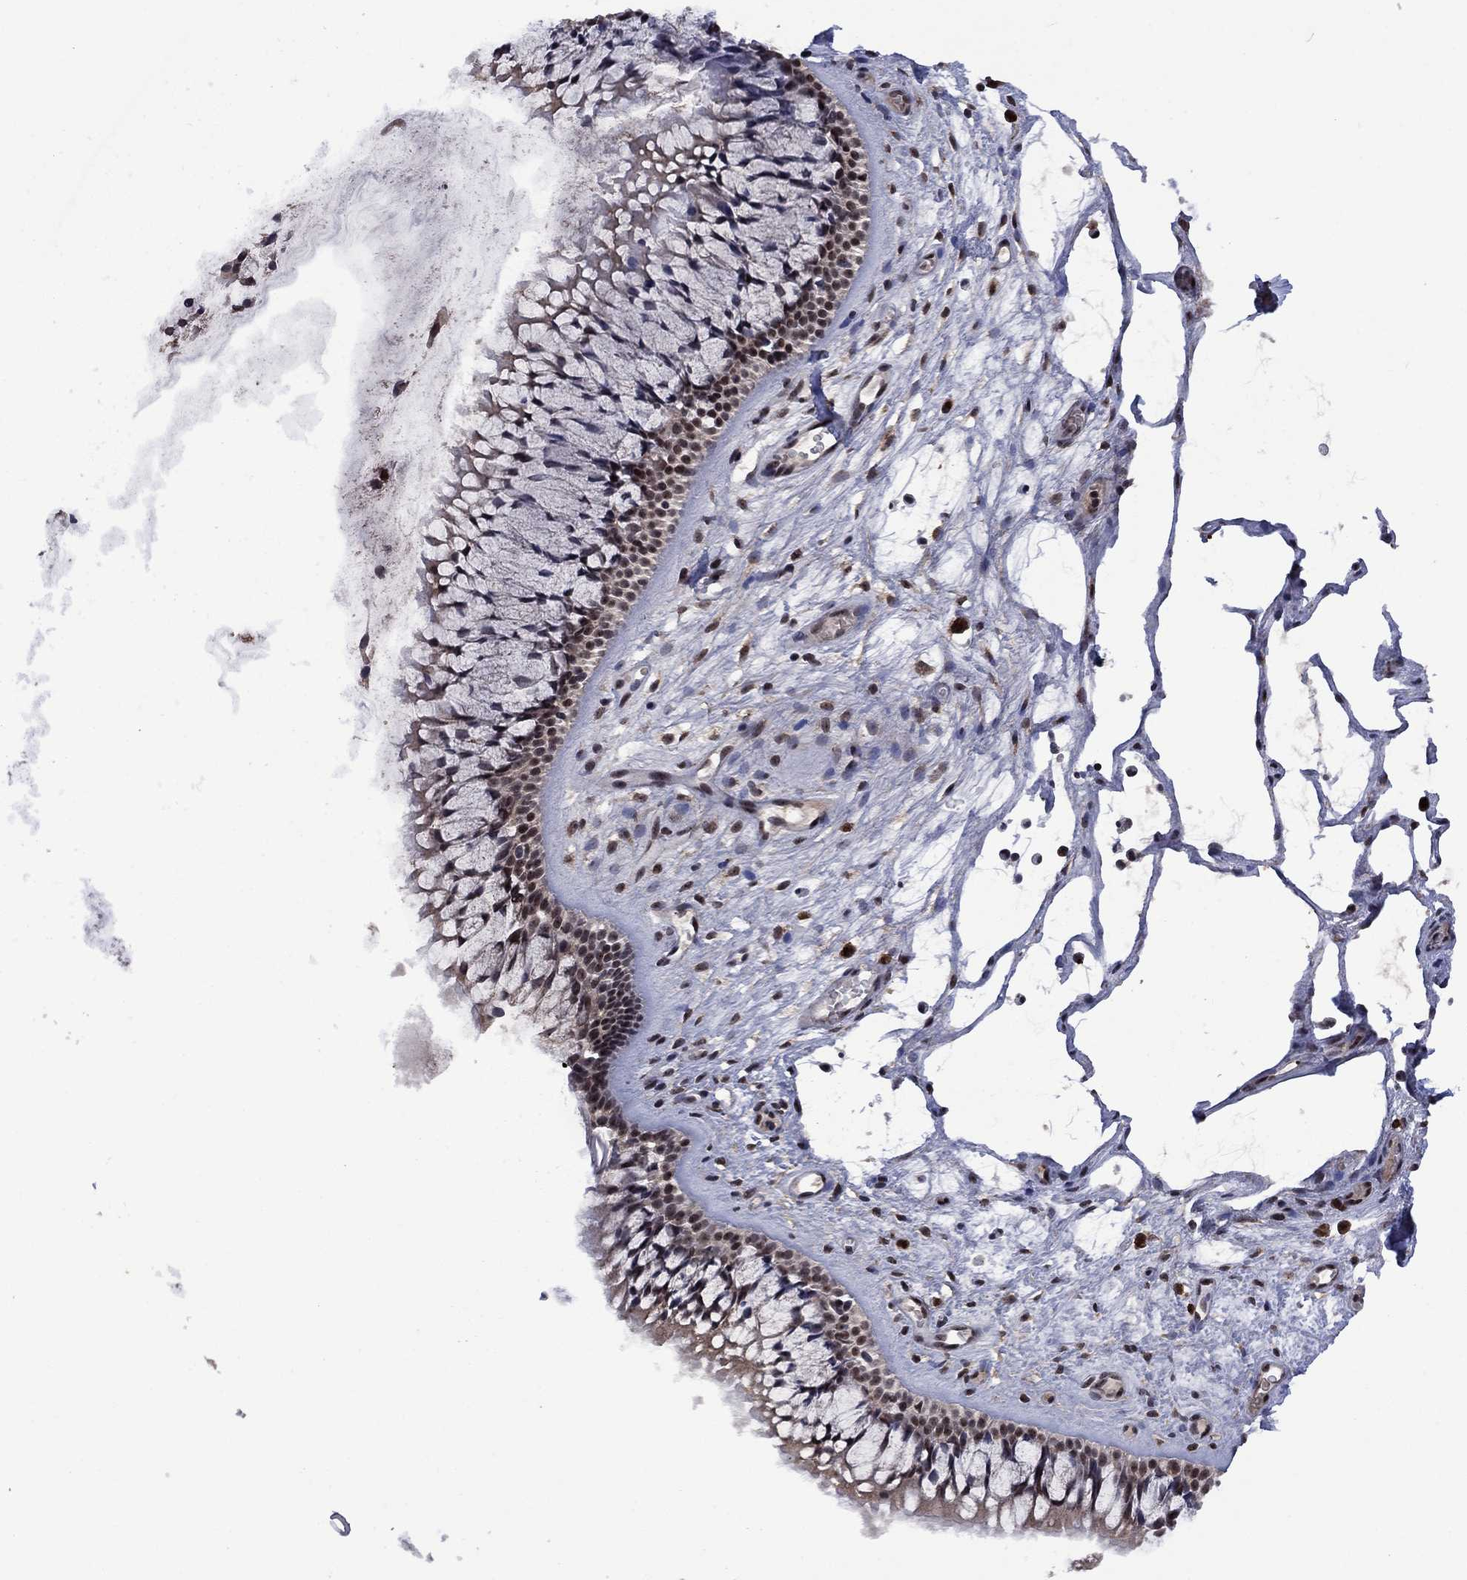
{"staining": {"intensity": "moderate", "quantity": ">75%", "location": "nuclear"}, "tissue": "nasopharynx", "cell_type": "Respiratory epithelial cells", "image_type": "normal", "snomed": [{"axis": "morphology", "description": "Normal tissue, NOS"}, {"axis": "topography", "description": "Nasopharynx"}], "caption": "The histopathology image displays immunohistochemical staining of benign nasopharynx. There is moderate nuclear positivity is present in approximately >75% of respiratory epithelial cells.", "gene": "FBLL1", "patient": {"sex": "male", "age": 51}}